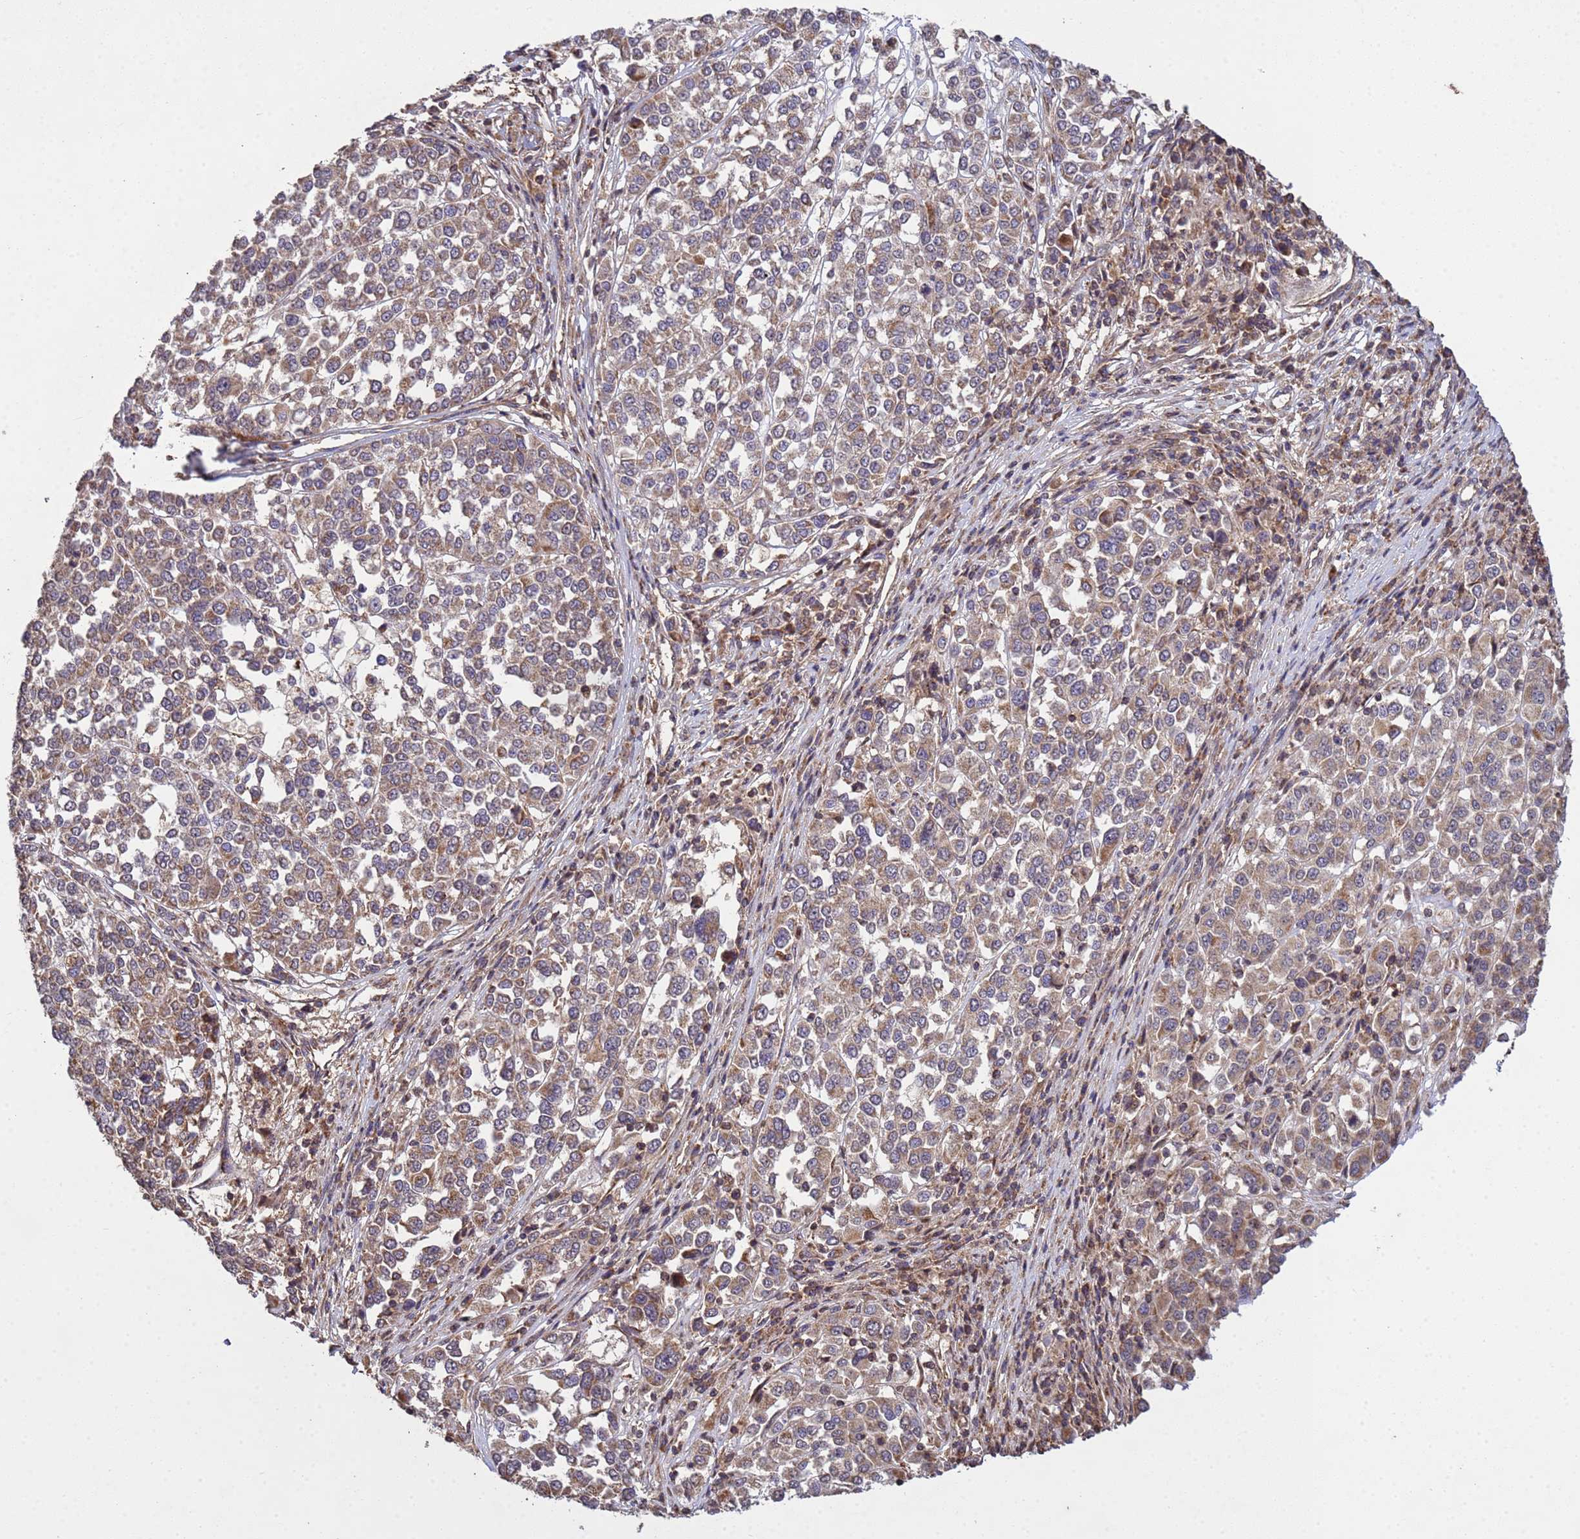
{"staining": {"intensity": "moderate", "quantity": ">75%", "location": "cytoplasmic/membranous"}, "tissue": "melanoma", "cell_type": "Tumor cells", "image_type": "cancer", "snomed": [{"axis": "morphology", "description": "Malignant melanoma, Metastatic site"}, {"axis": "topography", "description": "Lymph node"}], "caption": "Brown immunohistochemical staining in melanoma demonstrates moderate cytoplasmic/membranous staining in about >75% of tumor cells.", "gene": "P2RX7", "patient": {"sex": "male", "age": 44}}